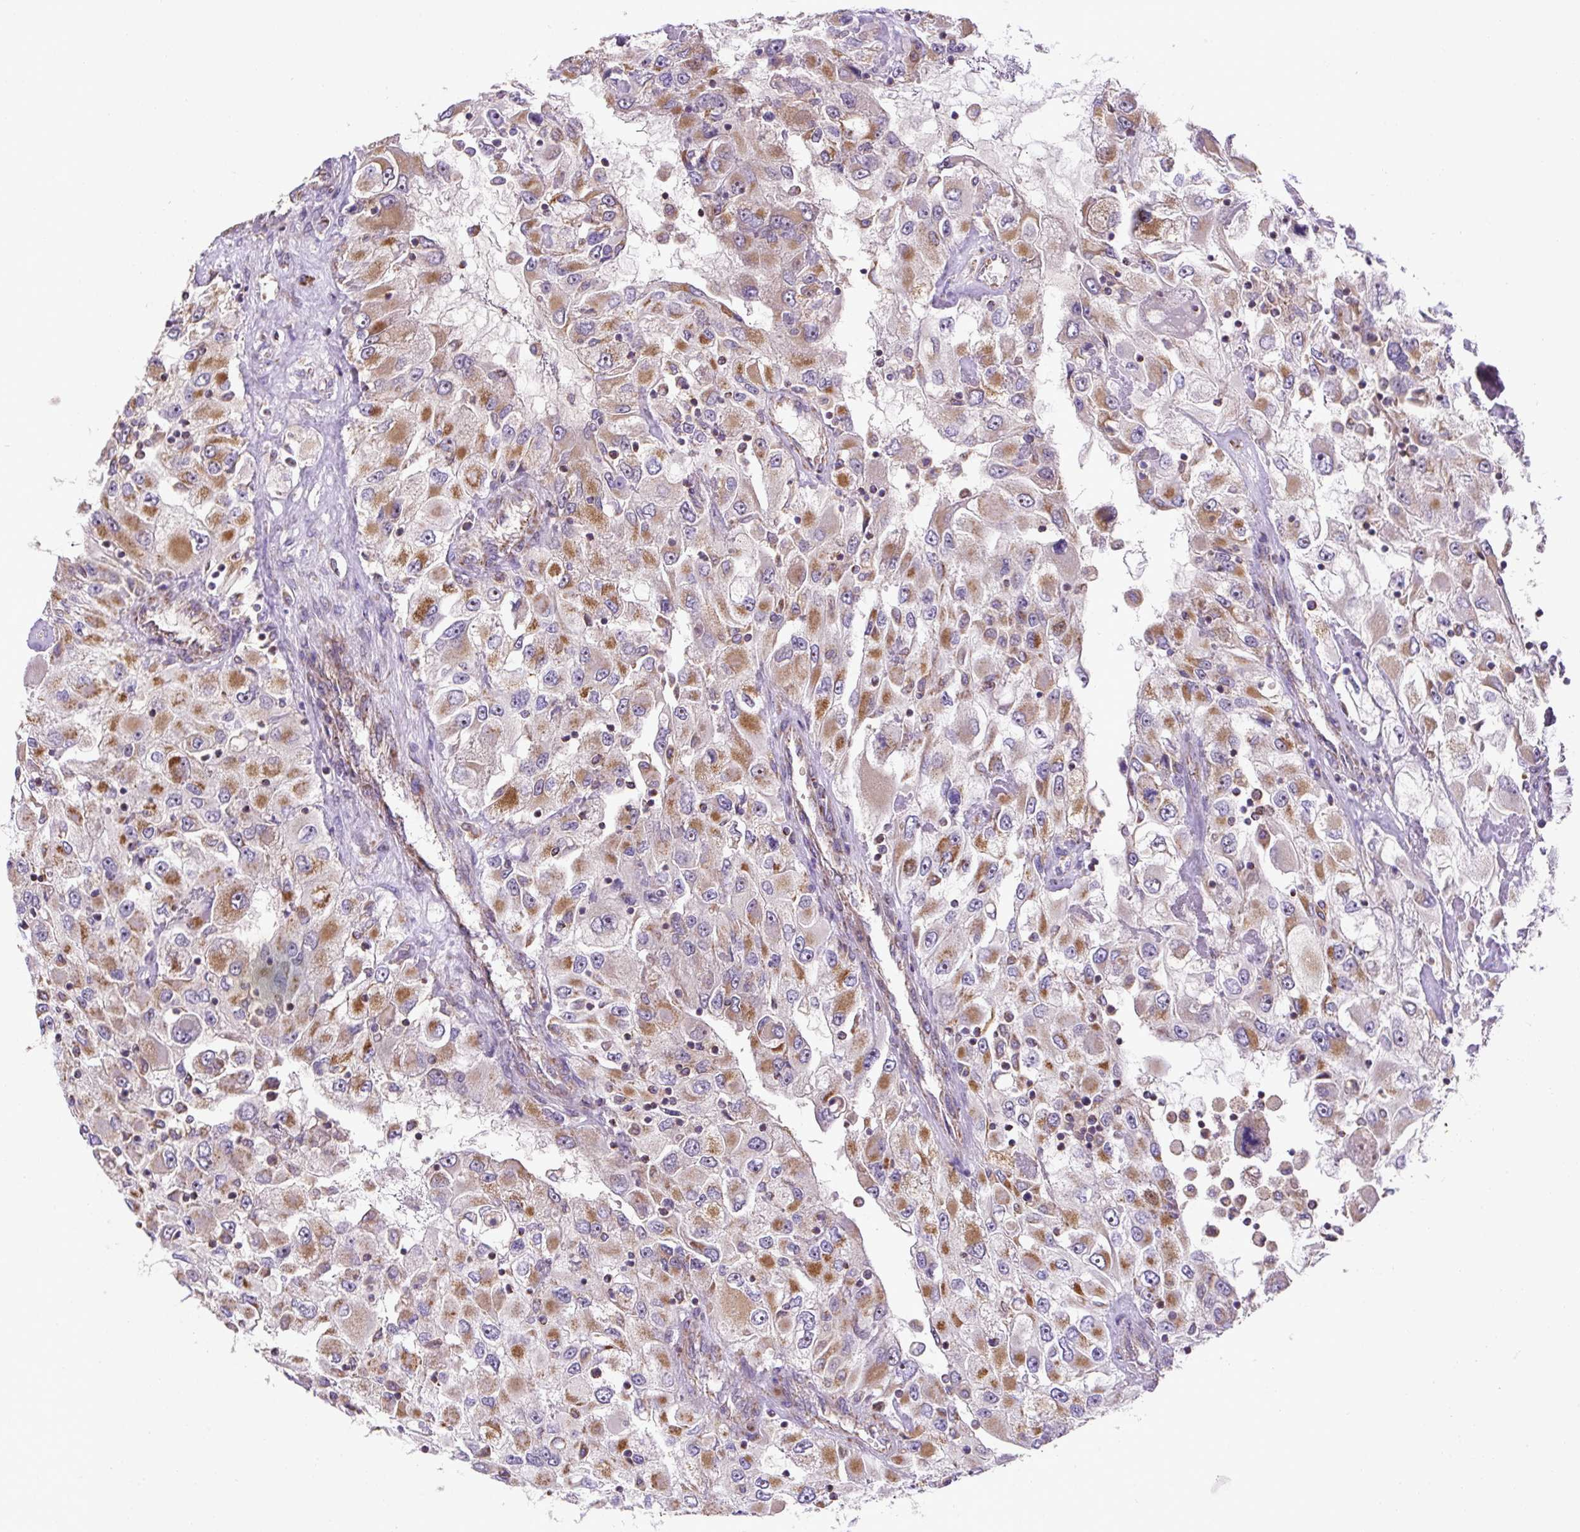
{"staining": {"intensity": "moderate", "quantity": ">75%", "location": "cytoplasmic/membranous"}, "tissue": "renal cancer", "cell_type": "Tumor cells", "image_type": "cancer", "snomed": [{"axis": "morphology", "description": "Adenocarcinoma, NOS"}, {"axis": "topography", "description": "Kidney"}], "caption": "The image shows a brown stain indicating the presence of a protein in the cytoplasmic/membranous of tumor cells in adenocarcinoma (renal).", "gene": "MFSD9", "patient": {"sex": "female", "age": 52}}